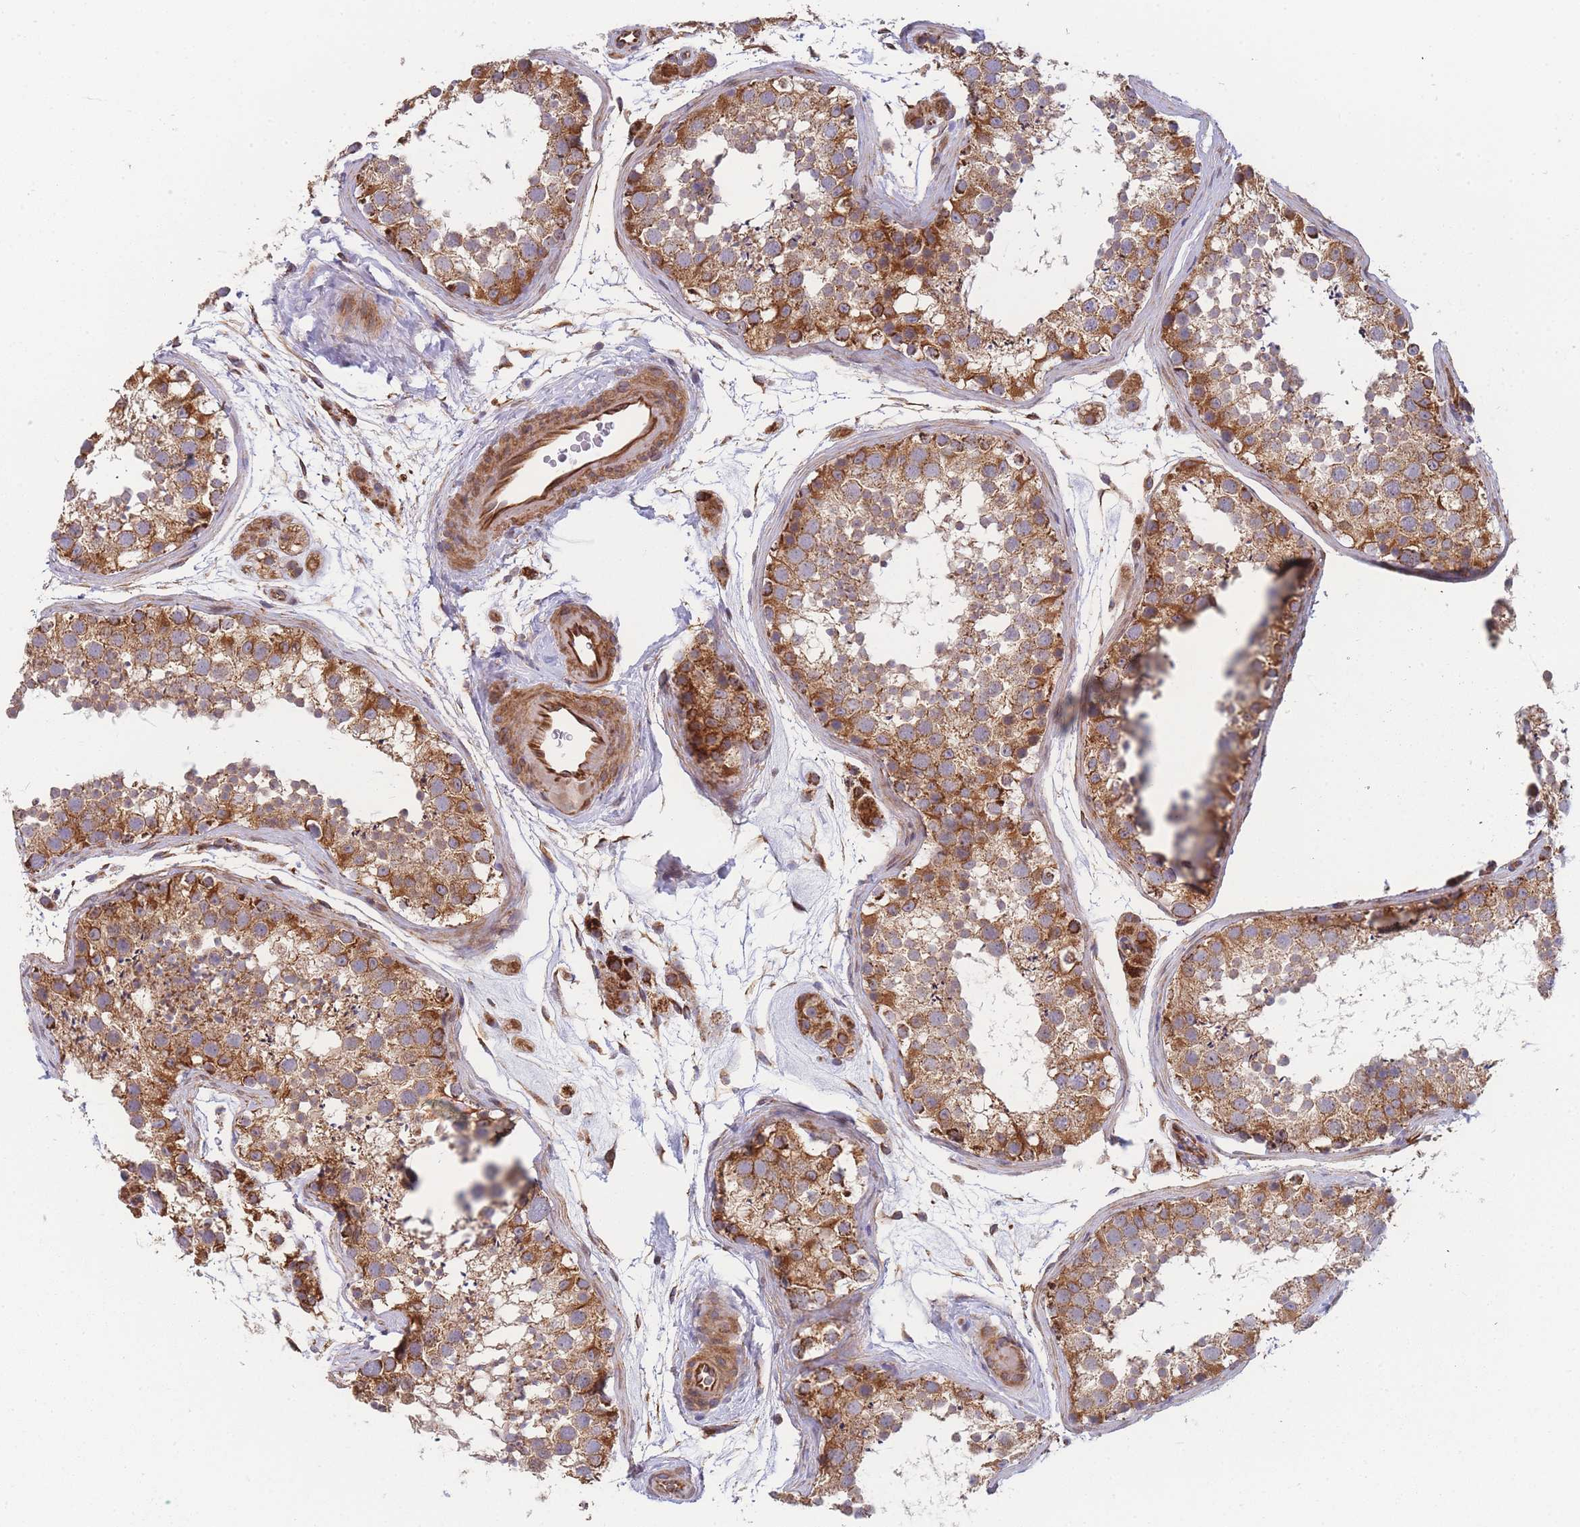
{"staining": {"intensity": "moderate", "quantity": ">75%", "location": "cytoplasmic/membranous"}, "tissue": "testis", "cell_type": "Cells in seminiferous ducts", "image_type": "normal", "snomed": [{"axis": "morphology", "description": "Normal tissue, NOS"}, {"axis": "topography", "description": "Testis"}], "caption": "Immunohistochemistry staining of benign testis, which displays medium levels of moderate cytoplasmic/membranous positivity in about >75% of cells in seminiferous ducts indicating moderate cytoplasmic/membranous protein positivity. The staining was performed using DAB (3,3'-diaminobenzidine) (brown) for protein detection and nuclei were counterstained in hematoxylin (blue).", "gene": "MTRES1", "patient": {"sex": "male", "age": 41}}